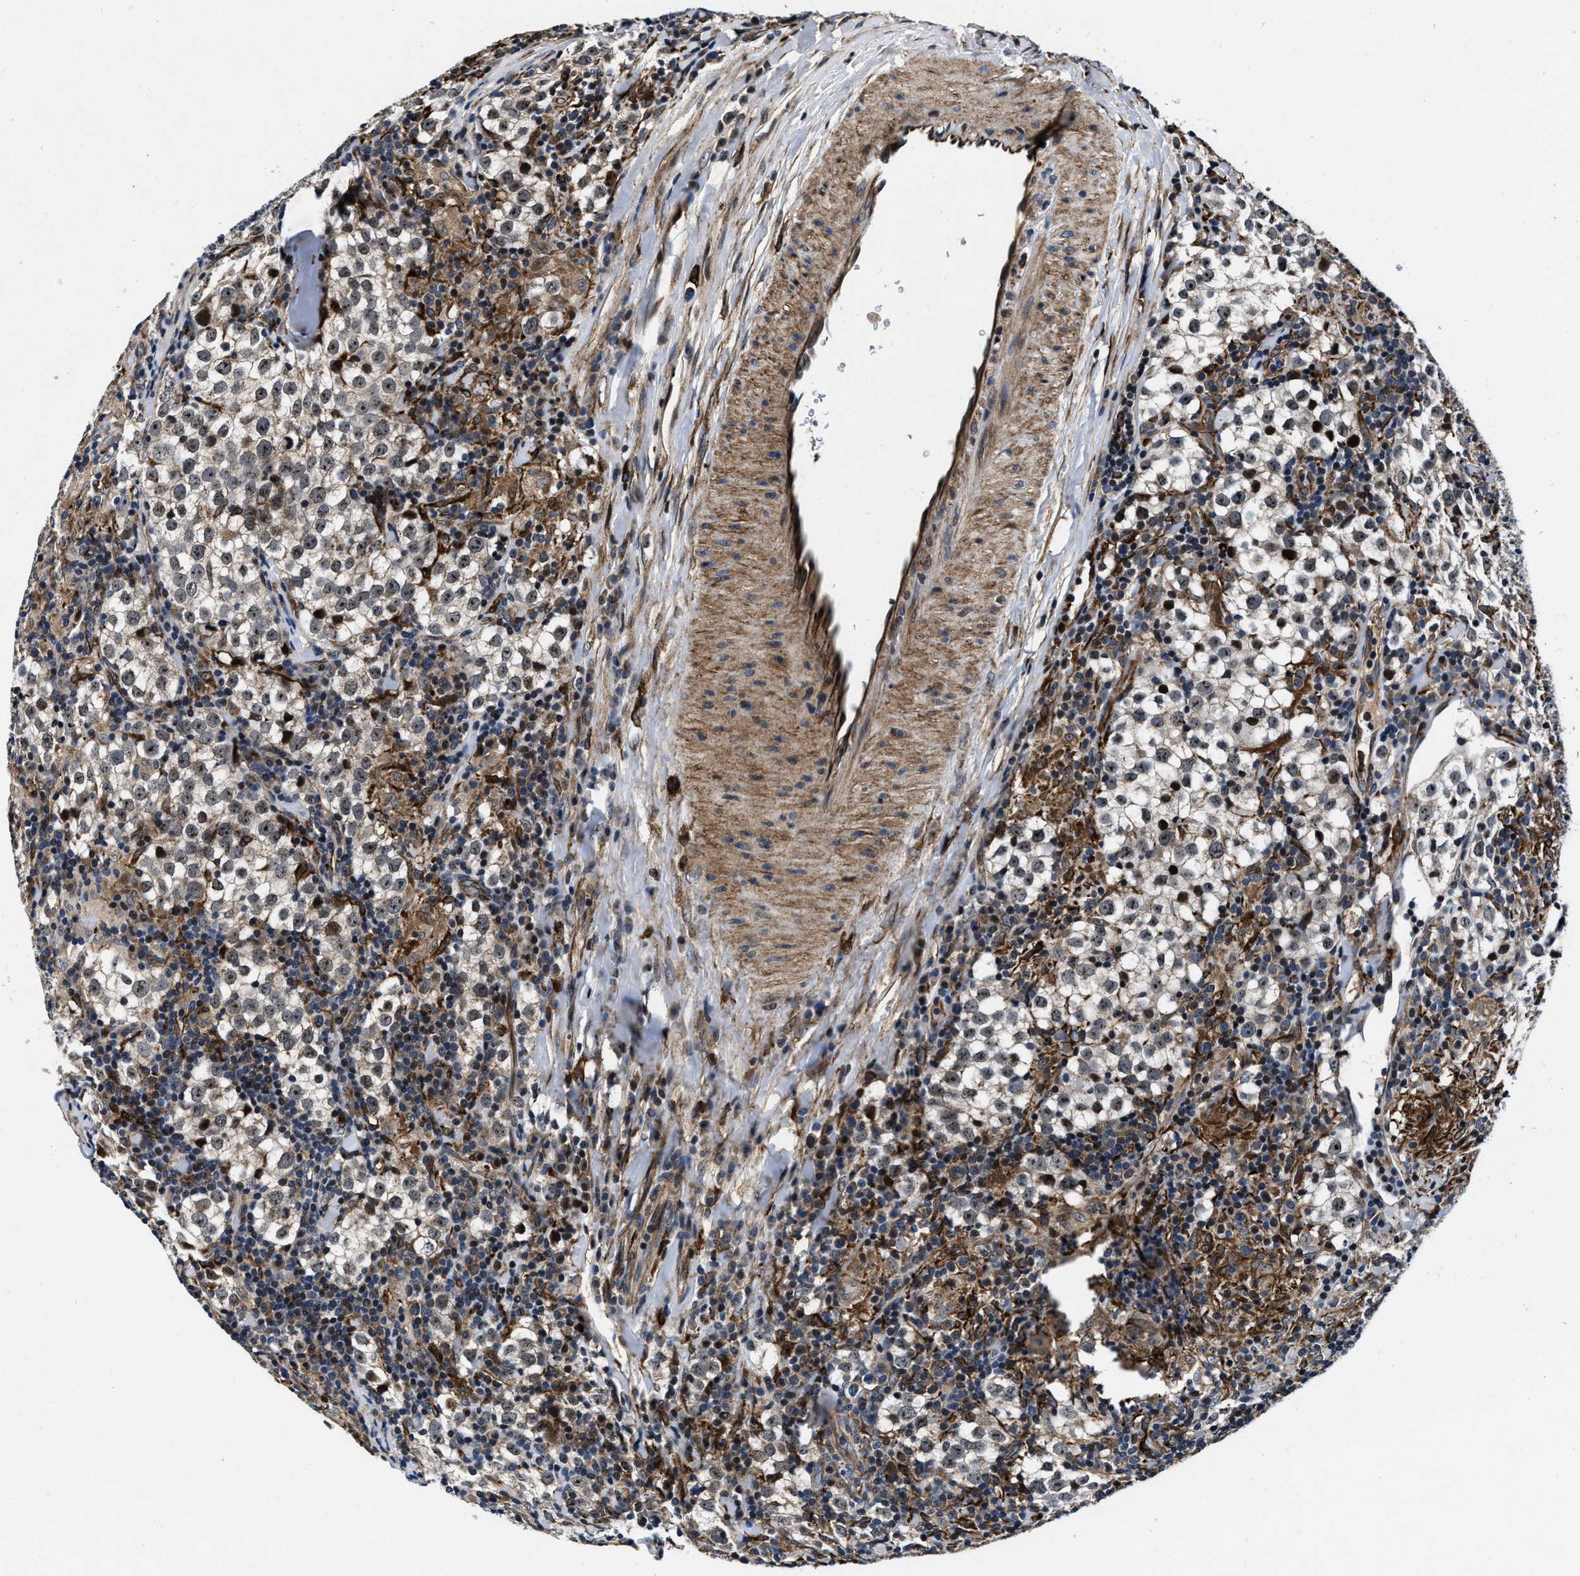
{"staining": {"intensity": "weak", "quantity": ">75%", "location": "nuclear"}, "tissue": "testis cancer", "cell_type": "Tumor cells", "image_type": "cancer", "snomed": [{"axis": "morphology", "description": "Seminoma, NOS"}, {"axis": "morphology", "description": "Carcinoma, Embryonal, NOS"}, {"axis": "topography", "description": "Testis"}], "caption": "Immunohistochemistry (IHC) of human embryonal carcinoma (testis) demonstrates low levels of weak nuclear positivity in about >75% of tumor cells.", "gene": "C2orf66", "patient": {"sex": "male", "age": 36}}